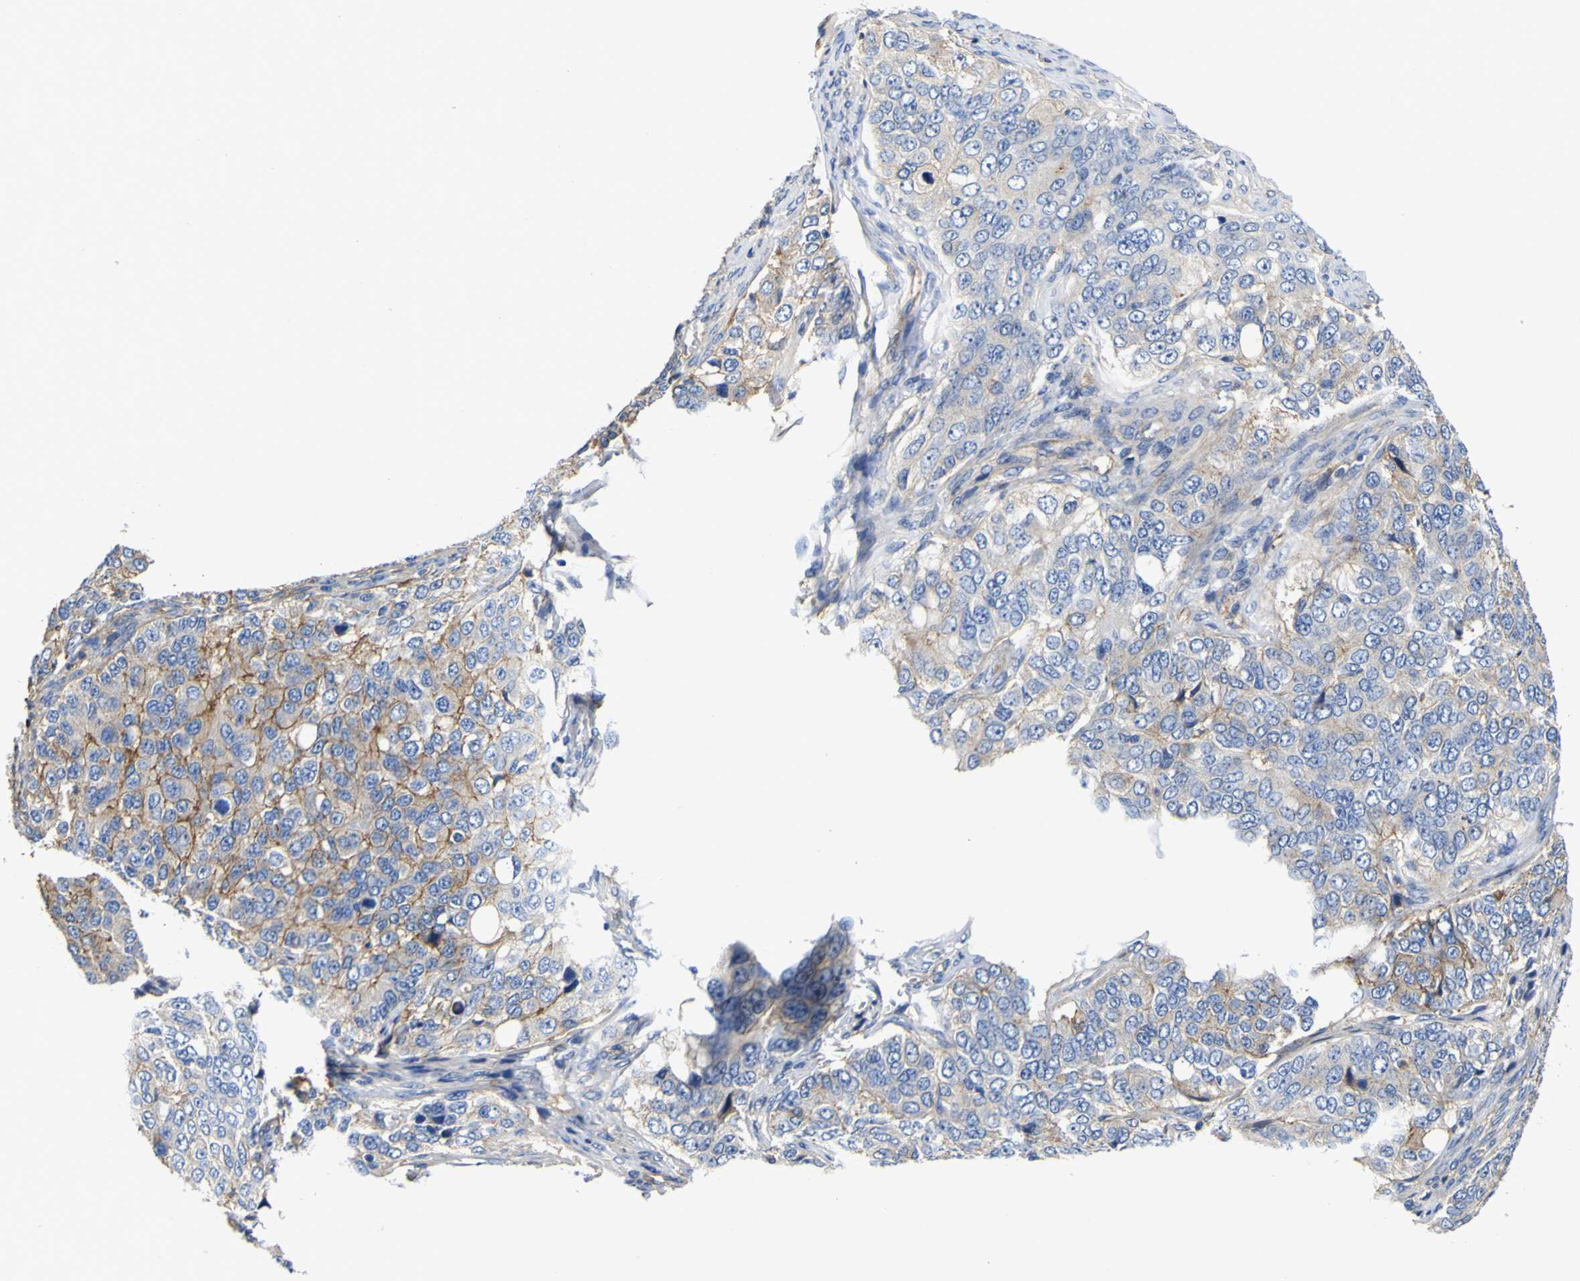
{"staining": {"intensity": "moderate", "quantity": "<25%", "location": "cytoplasmic/membranous"}, "tissue": "ovarian cancer", "cell_type": "Tumor cells", "image_type": "cancer", "snomed": [{"axis": "morphology", "description": "Carcinoma, endometroid"}, {"axis": "topography", "description": "Ovary"}], "caption": "Immunohistochemical staining of ovarian cancer (endometroid carcinoma) demonstrates low levels of moderate cytoplasmic/membranous staining in approximately <25% of tumor cells. (DAB (3,3'-diaminobenzidine) IHC with brightfield microscopy, high magnification).", "gene": "CD151", "patient": {"sex": "female", "age": 51}}